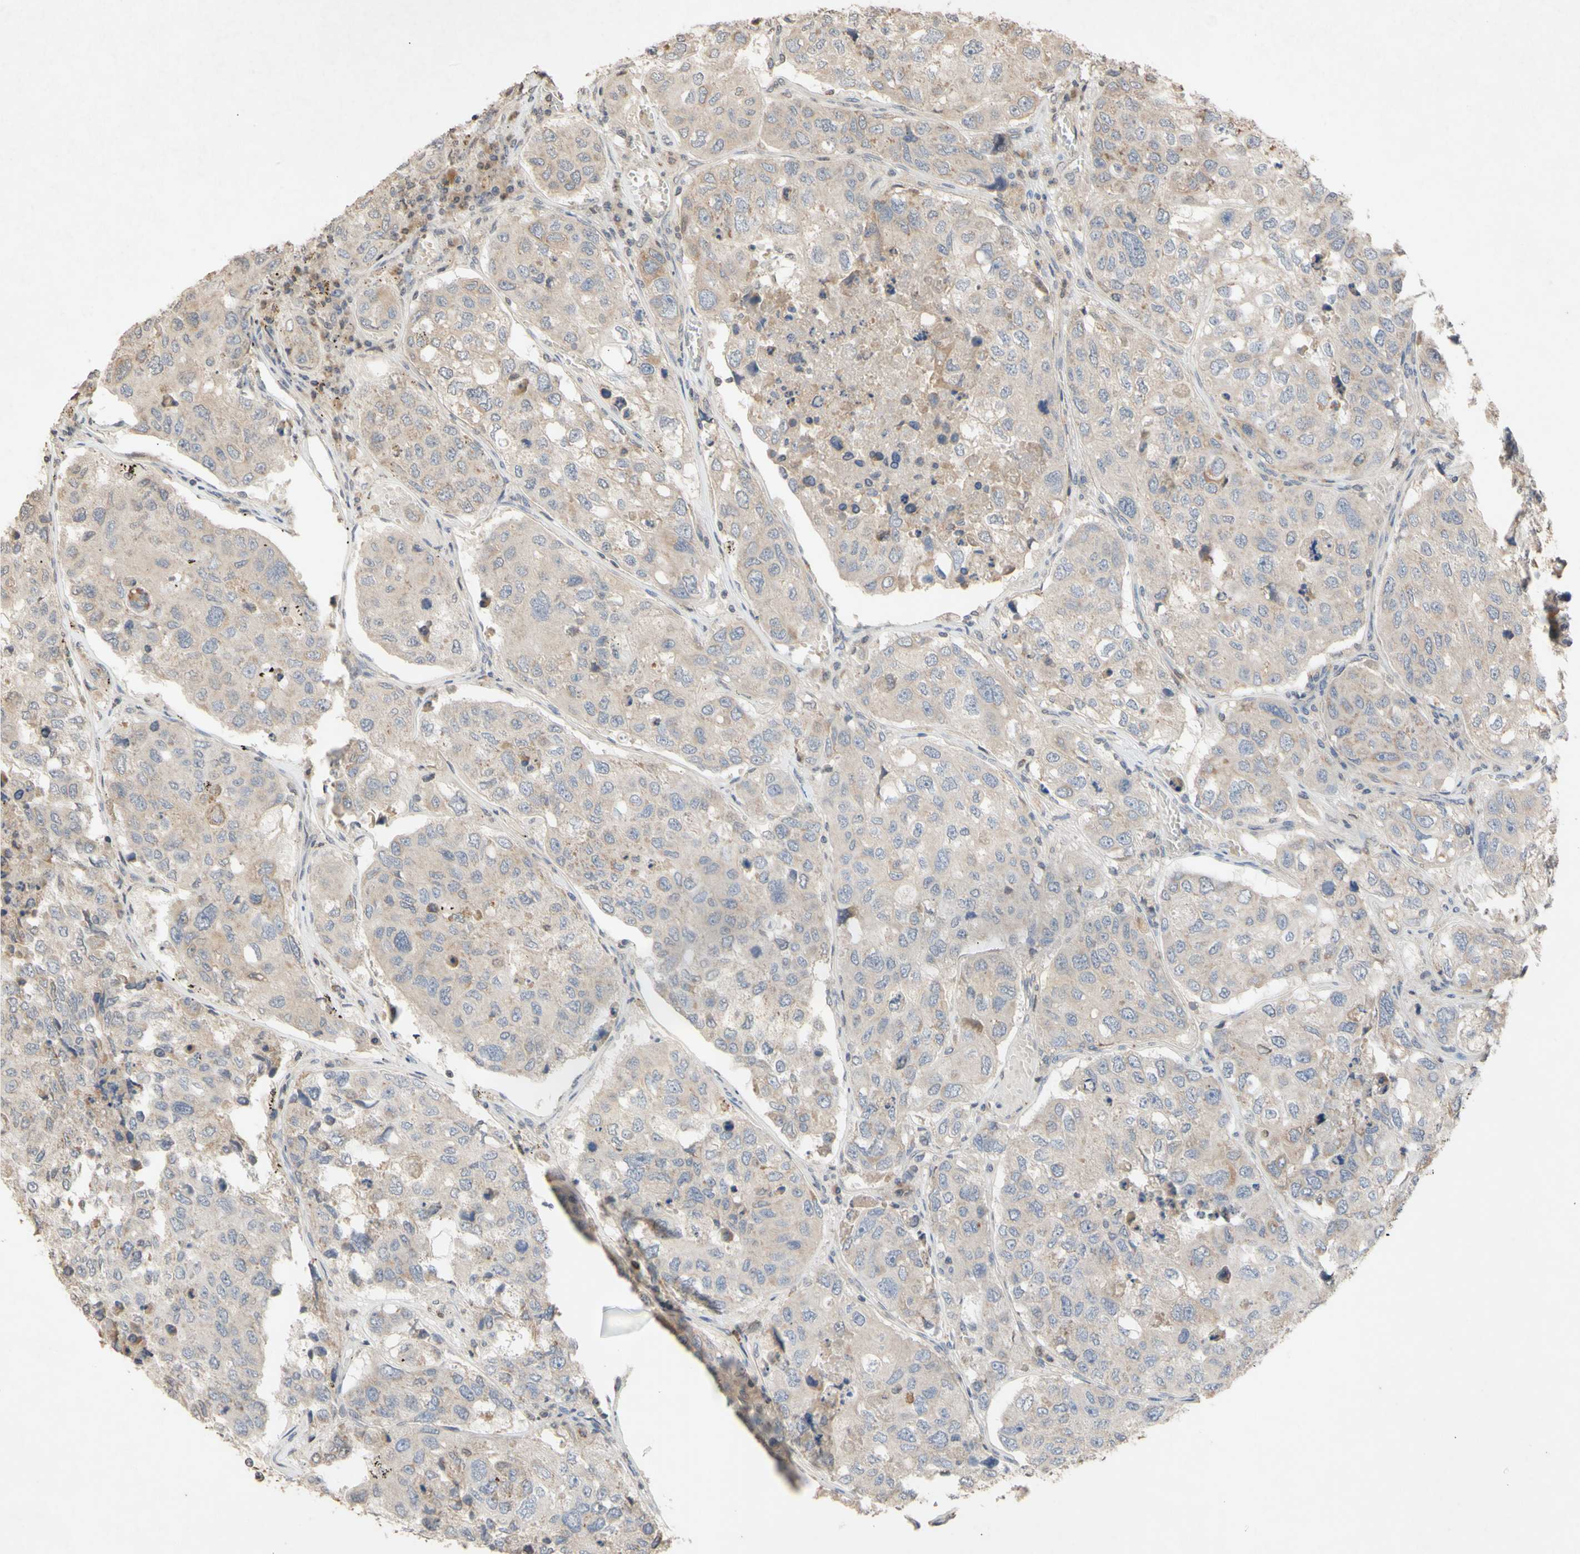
{"staining": {"intensity": "weak", "quantity": "25%-75%", "location": "cytoplasmic/membranous"}, "tissue": "urothelial cancer", "cell_type": "Tumor cells", "image_type": "cancer", "snomed": [{"axis": "morphology", "description": "Urothelial carcinoma, High grade"}, {"axis": "topography", "description": "Lymph node"}, {"axis": "topography", "description": "Urinary bladder"}], "caption": "IHC staining of urothelial cancer, which reveals low levels of weak cytoplasmic/membranous positivity in approximately 25%-75% of tumor cells indicating weak cytoplasmic/membranous protein expression. The staining was performed using DAB (brown) for protein detection and nuclei were counterstained in hematoxylin (blue).", "gene": "NECTIN3", "patient": {"sex": "male", "age": 51}}